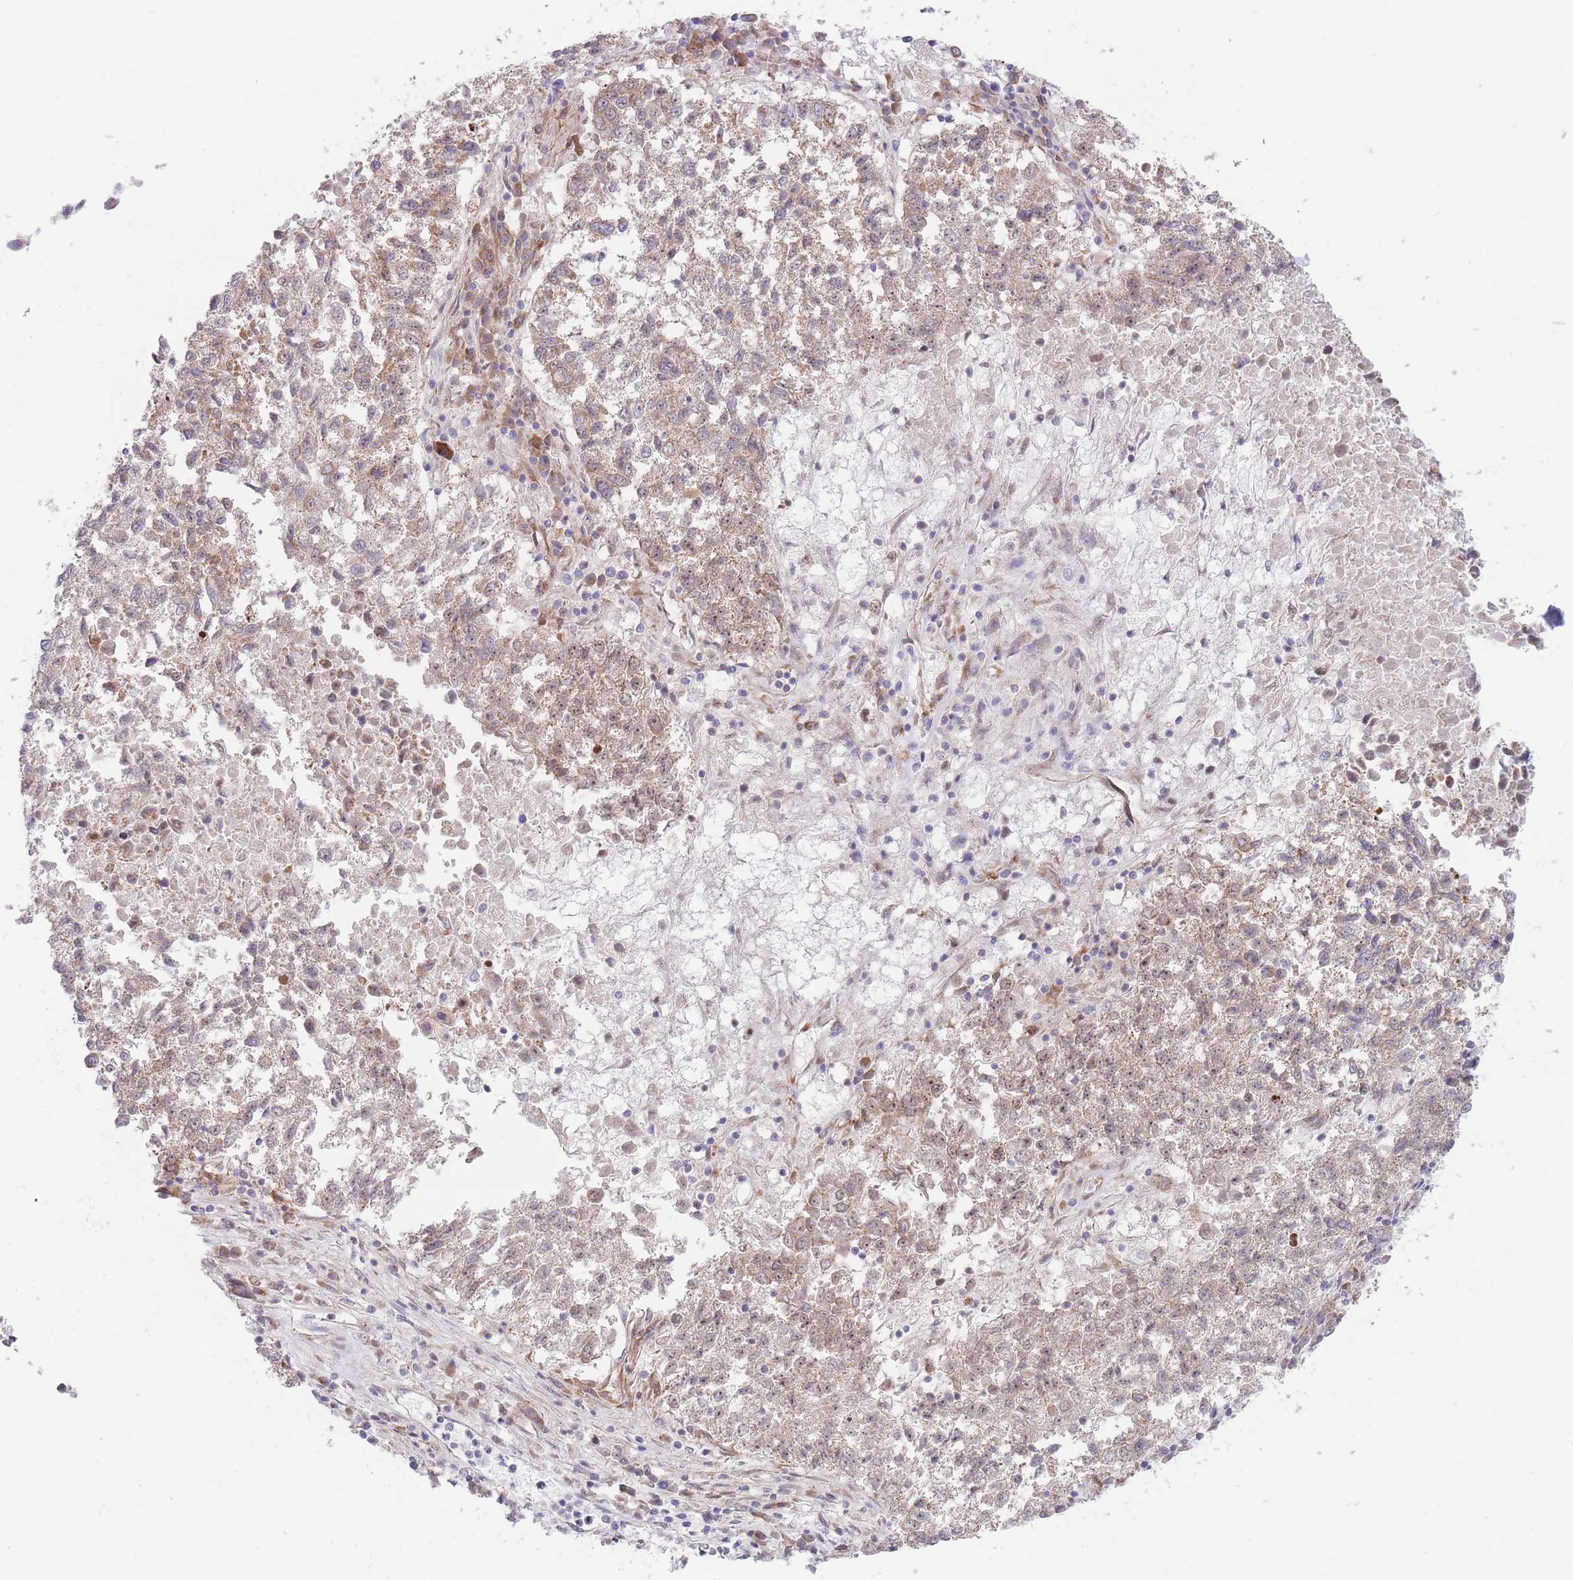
{"staining": {"intensity": "weak", "quantity": ">75%", "location": "cytoplasmic/membranous"}, "tissue": "lung cancer", "cell_type": "Tumor cells", "image_type": "cancer", "snomed": [{"axis": "morphology", "description": "Squamous cell carcinoma, NOS"}, {"axis": "topography", "description": "Lung"}], "caption": "This is an image of immunohistochemistry (IHC) staining of lung cancer (squamous cell carcinoma), which shows weak expression in the cytoplasmic/membranous of tumor cells.", "gene": "BOLA2B", "patient": {"sex": "male", "age": 73}}